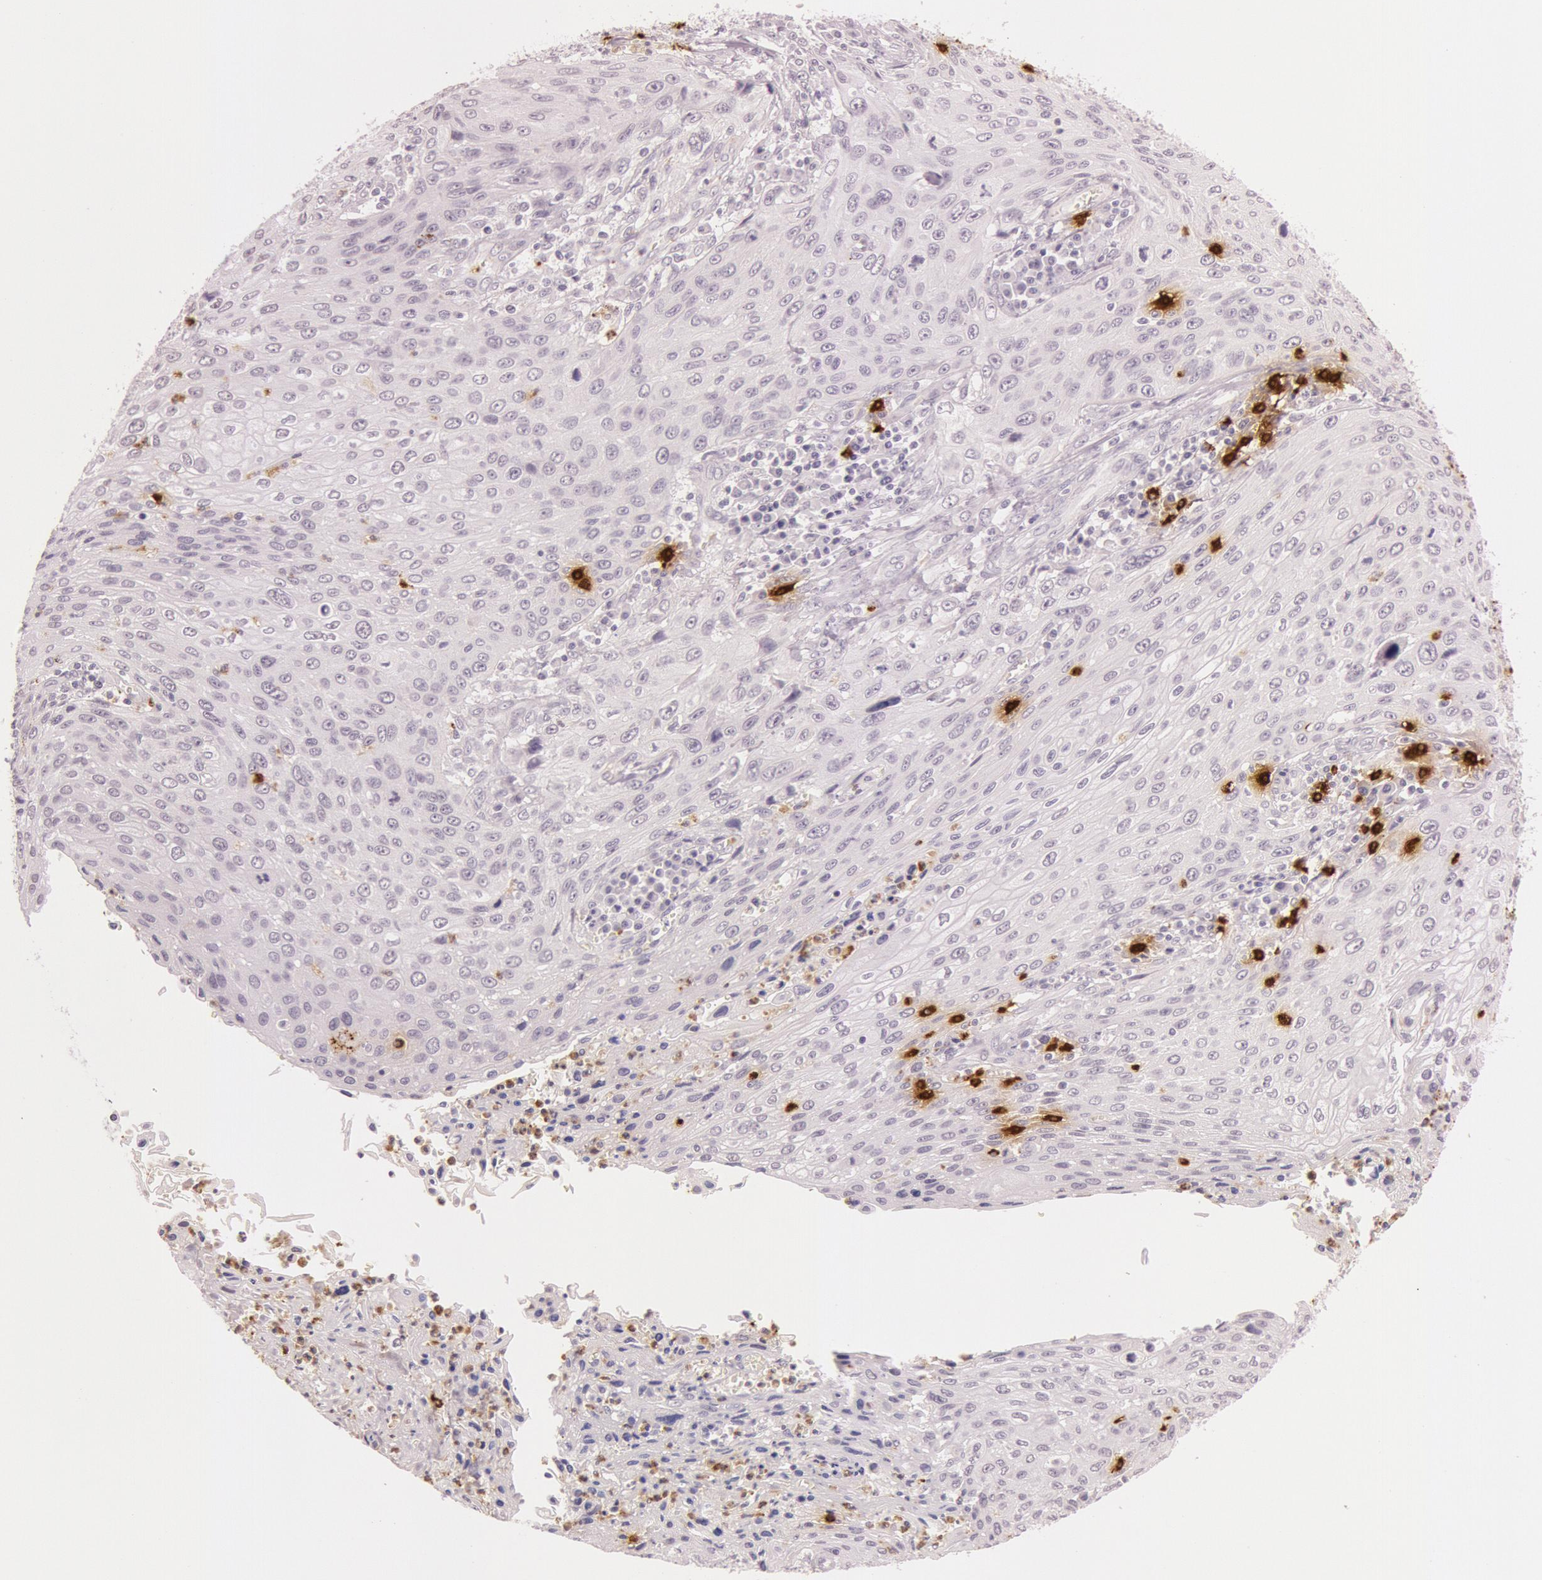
{"staining": {"intensity": "negative", "quantity": "none", "location": "none"}, "tissue": "cervical cancer", "cell_type": "Tumor cells", "image_type": "cancer", "snomed": [{"axis": "morphology", "description": "Squamous cell carcinoma, NOS"}, {"axis": "topography", "description": "Cervix"}], "caption": "DAB (3,3'-diaminobenzidine) immunohistochemical staining of human cervical cancer demonstrates no significant staining in tumor cells. (Stains: DAB (3,3'-diaminobenzidine) IHC with hematoxylin counter stain, Microscopy: brightfield microscopy at high magnification).", "gene": "KDM6A", "patient": {"sex": "female", "age": 32}}